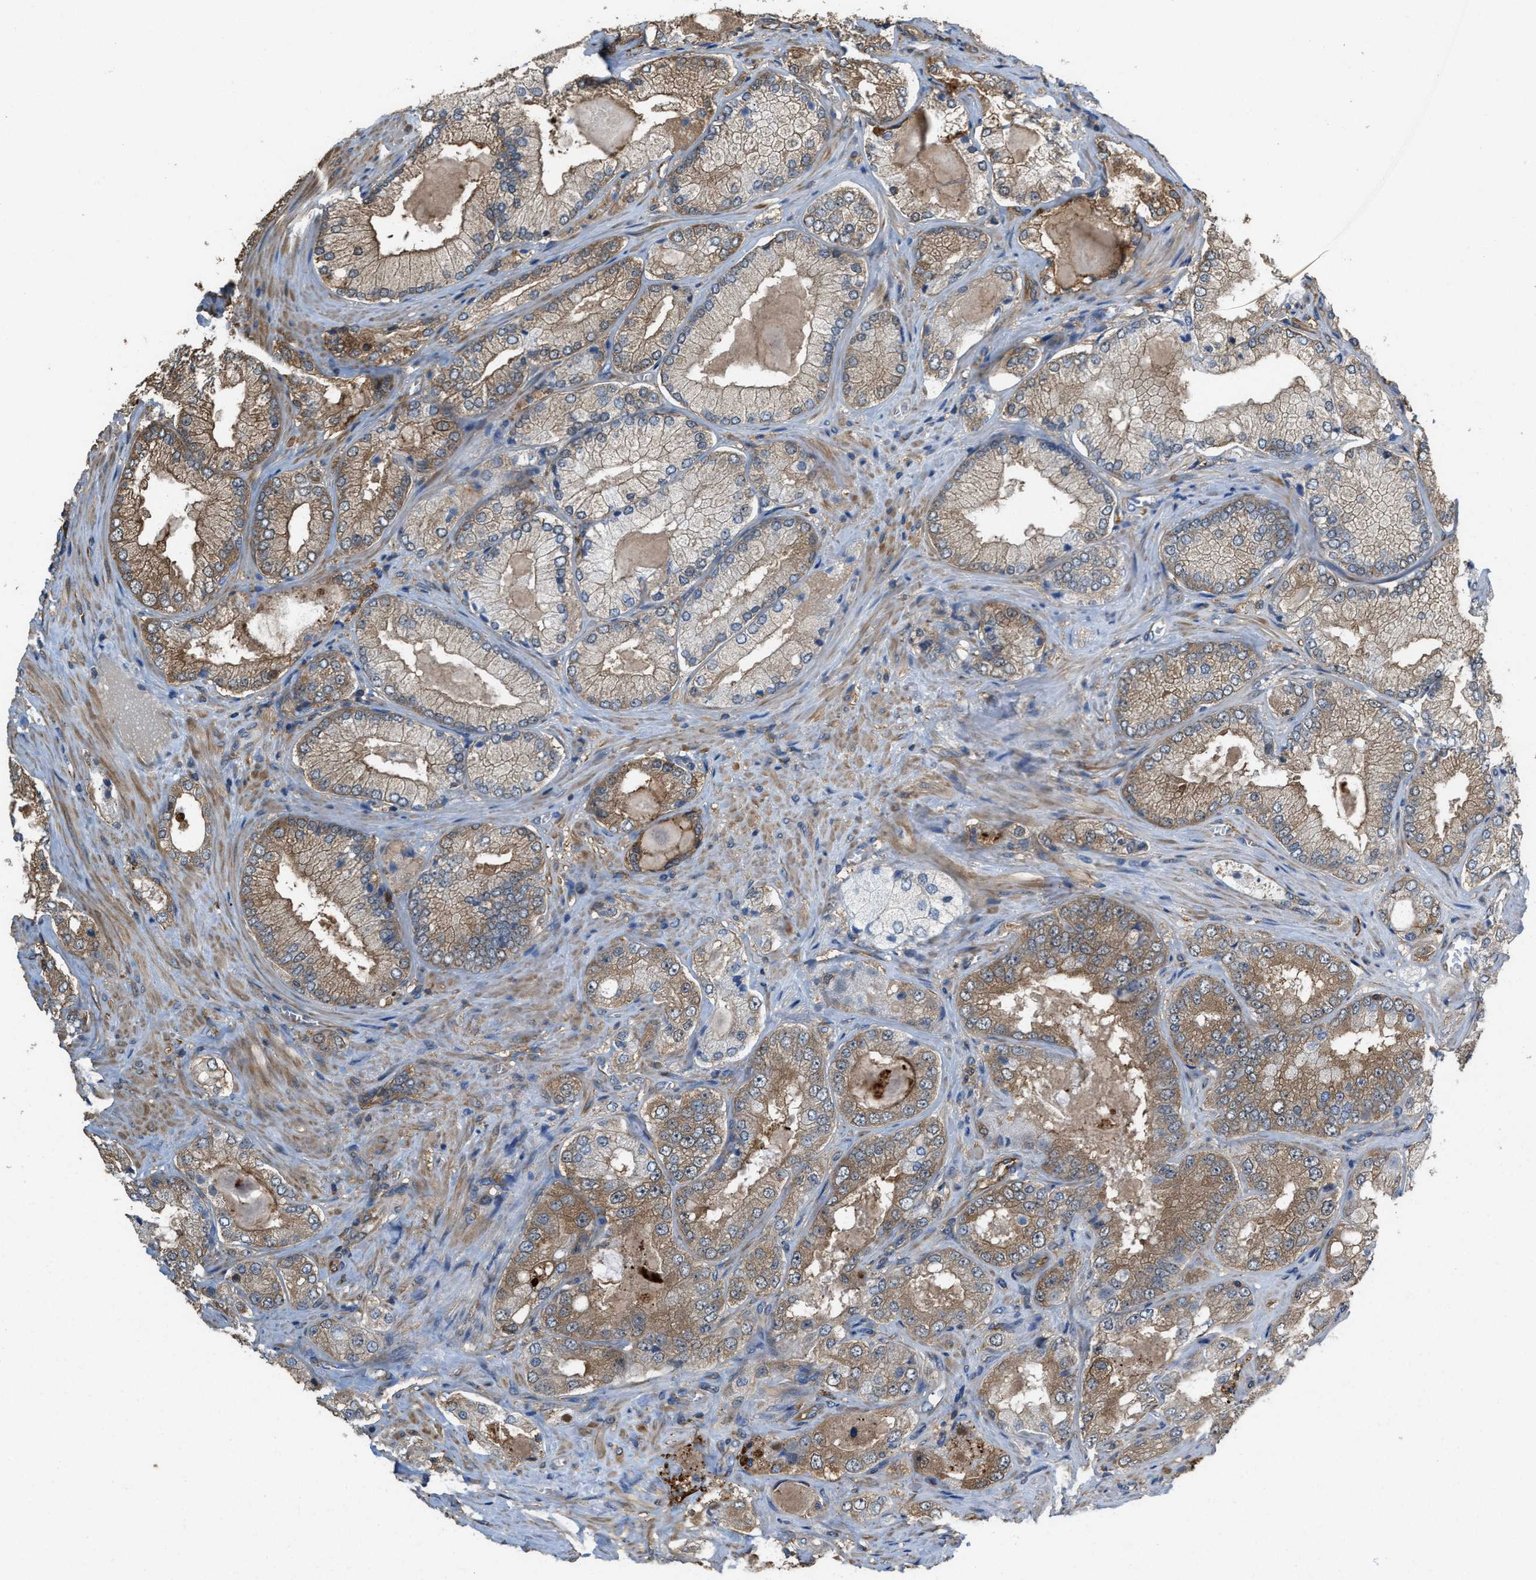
{"staining": {"intensity": "moderate", "quantity": "25%-75%", "location": "cytoplasmic/membranous"}, "tissue": "prostate cancer", "cell_type": "Tumor cells", "image_type": "cancer", "snomed": [{"axis": "morphology", "description": "Adenocarcinoma, Low grade"}, {"axis": "topography", "description": "Prostate"}], "caption": "High-magnification brightfield microscopy of prostate cancer stained with DAB (brown) and counterstained with hematoxylin (blue). tumor cells exhibit moderate cytoplasmic/membranous staining is seen in about25%-75% of cells.", "gene": "ATIC", "patient": {"sex": "male", "age": 65}}